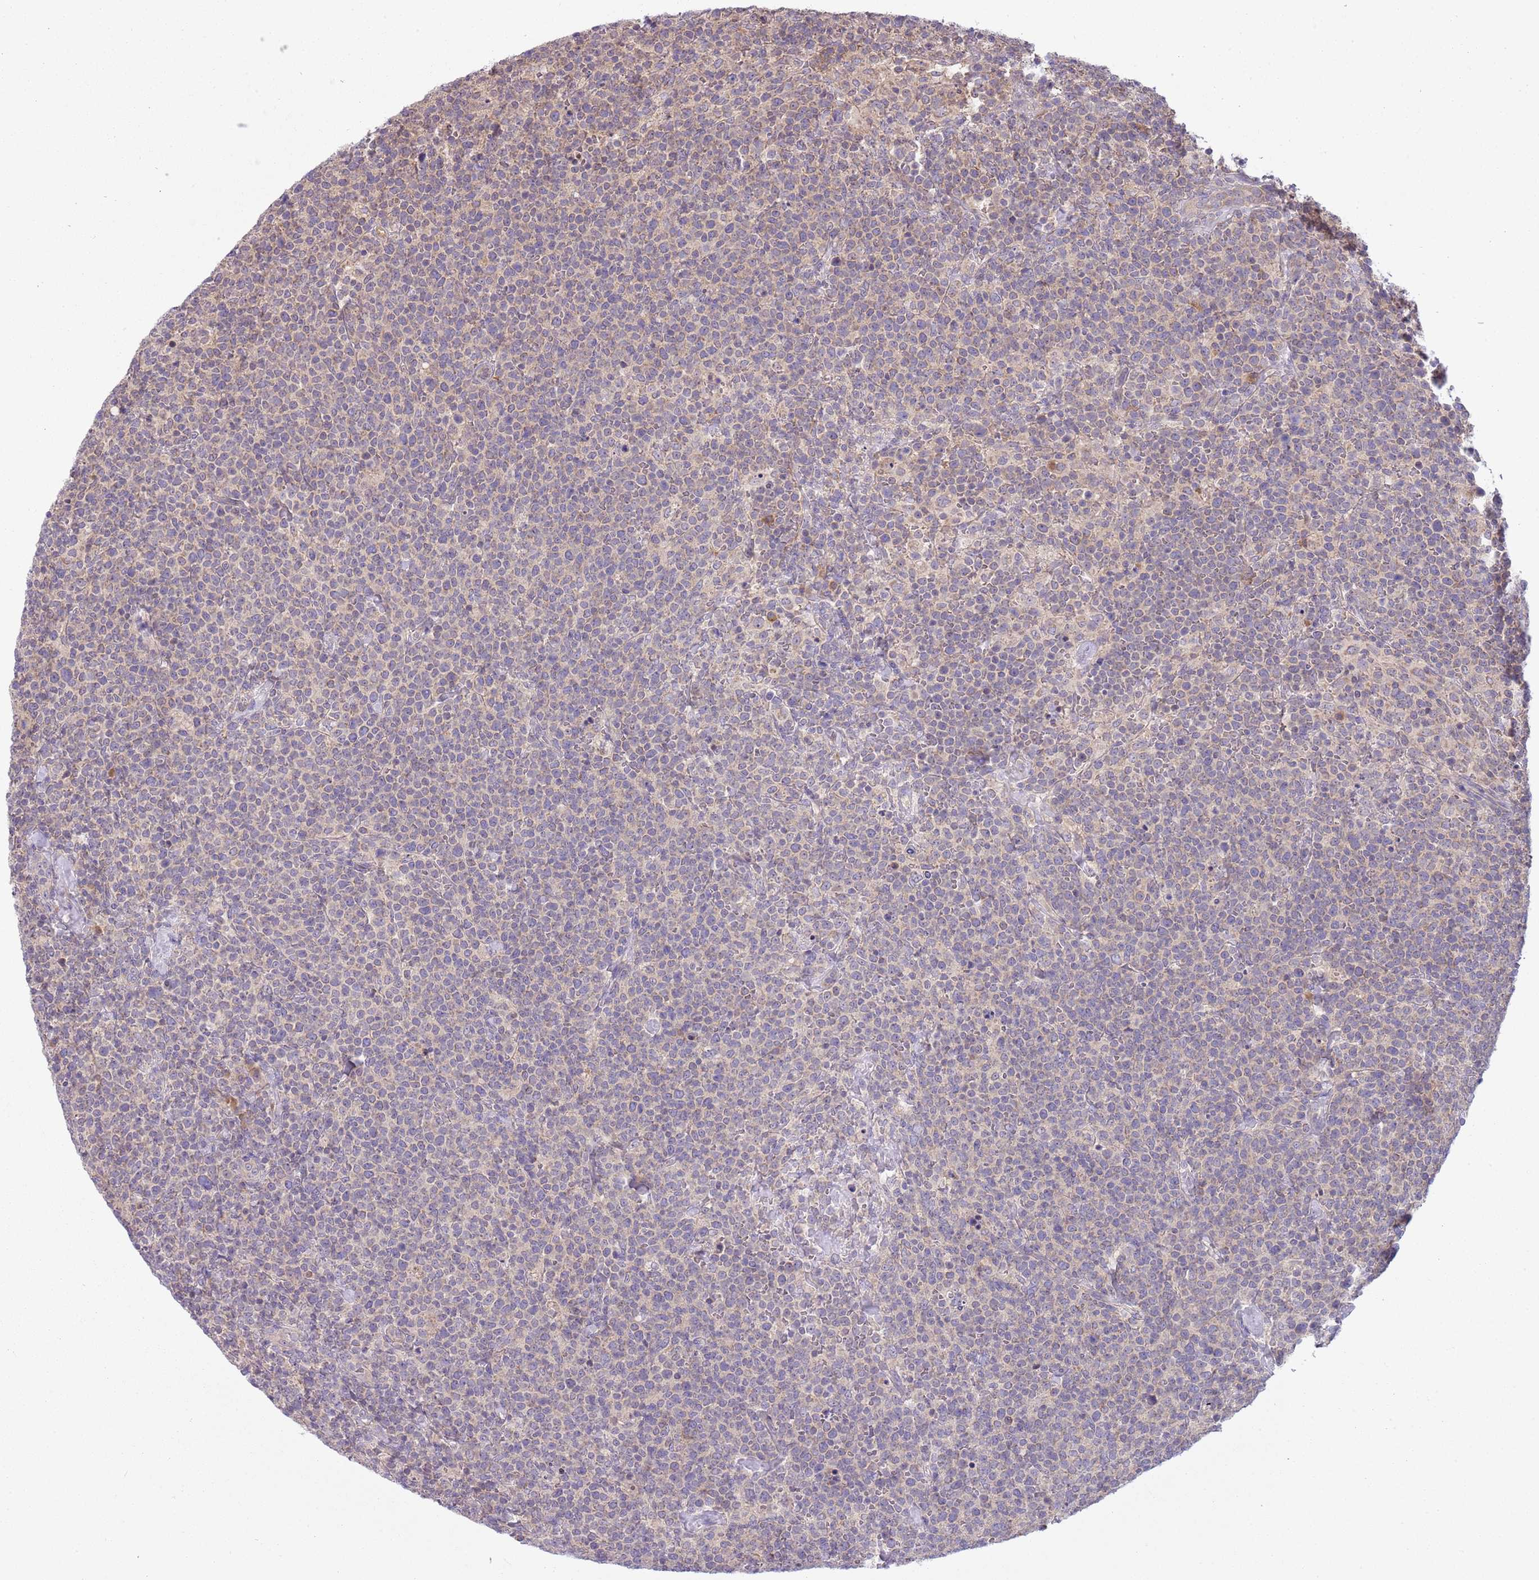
{"staining": {"intensity": "negative", "quantity": "none", "location": "none"}, "tissue": "lymphoma", "cell_type": "Tumor cells", "image_type": "cancer", "snomed": [{"axis": "morphology", "description": "Malignant lymphoma, non-Hodgkin's type, High grade"}, {"axis": "topography", "description": "Lymph node"}], "caption": "Immunohistochemistry (IHC) histopathology image of human high-grade malignant lymphoma, non-Hodgkin's type stained for a protein (brown), which displays no positivity in tumor cells.", "gene": "SKOR2", "patient": {"sex": "male", "age": 61}}